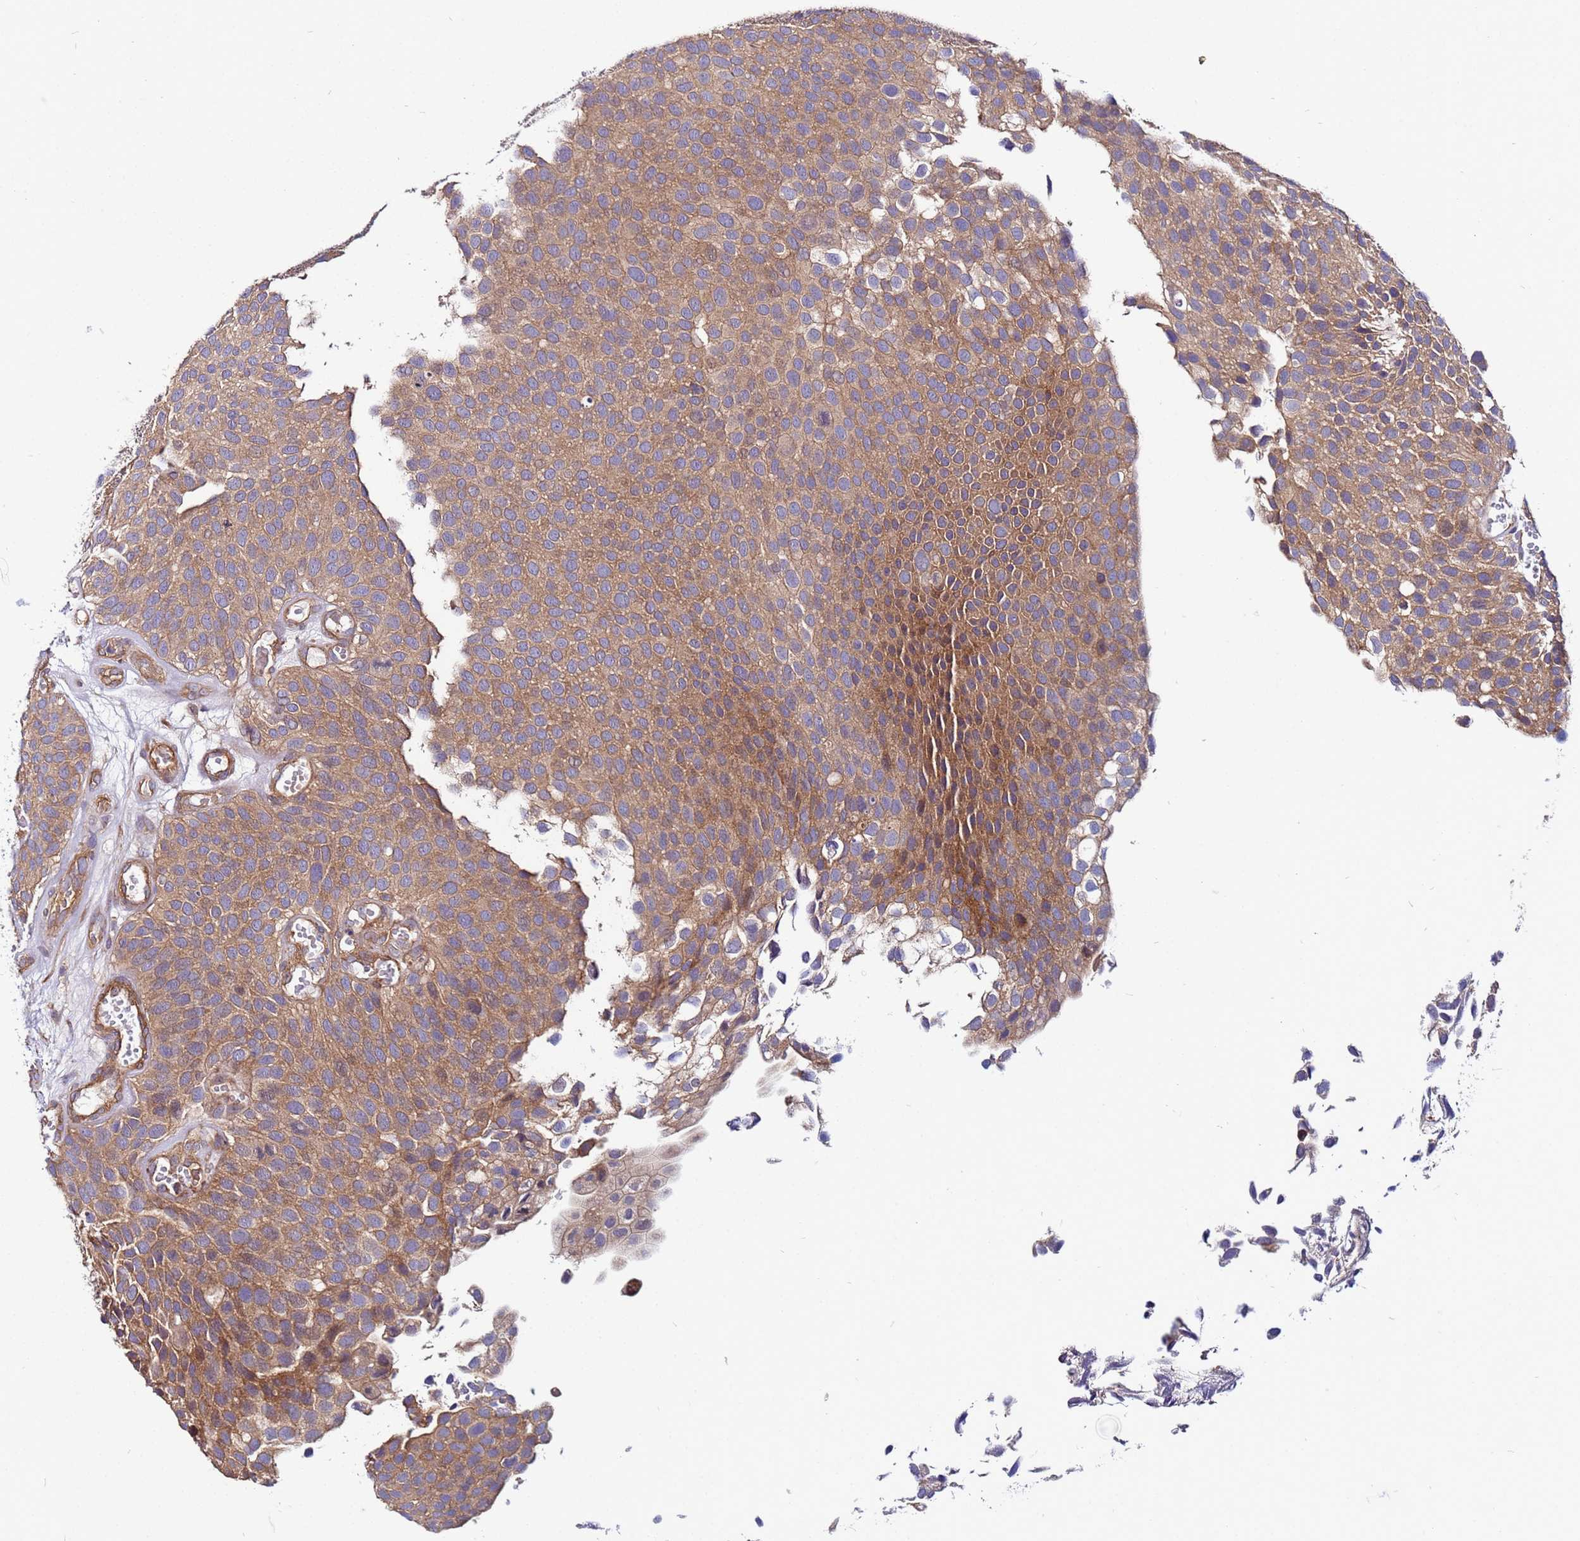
{"staining": {"intensity": "moderate", "quantity": ">75%", "location": "cytoplasmic/membranous"}, "tissue": "urothelial cancer", "cell_type": "Tumor cells", "image_type": "cancer", "snomed": [{"axis": "morphology", "description": "Urothelial carcinoma, Low grade"}, {"axis": "topography", "description": "Urinary bladder"}], "caption": "Protein positivity by IHC demonstrates moderate cytoplasmic/membranous staining in about >75% of tumor cells in urothelial carcinoma (low-grade).", "gene": "STK38", "patient": {"sex": "male", "age": 89}}